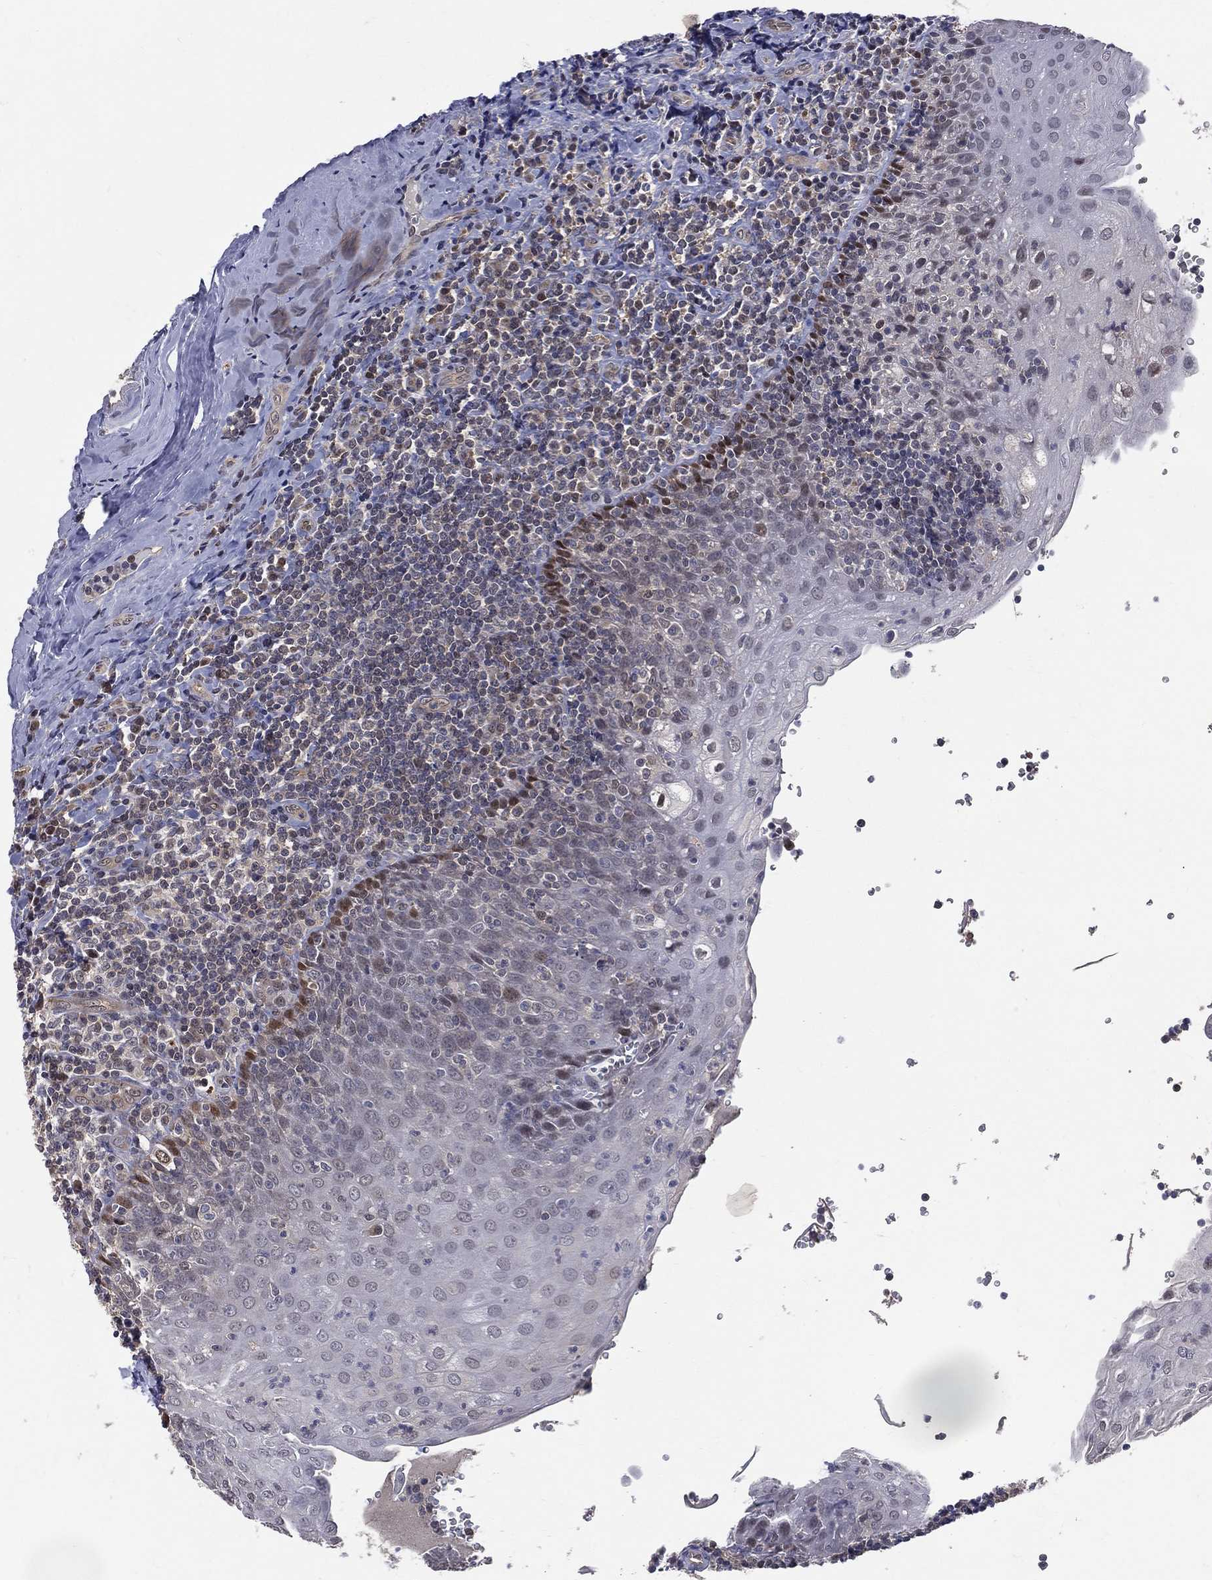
{"staining": {"intensity": "weak", "quantity": "25%-75%", "location": "cytoplasmic/membranous"}, "tissue": "tonsil", "cell_type": "Germinal center cells", "image_type": "normal", "snomed": [{"axis": "morphology", "description": "Normal tissue, NOS"}, {"axis": "morphology", "description": "Inflammation, NOS"}, {"axis": "topography", "description": "Tonsil"}], "caption": "Immunohistochemistry (IHC) image of normal human tonsil stained for a protein (brown), which exhibits low levels of weak cytoplasmic/membranous expression in about 25%-75% of germinal center cells.", "gene": "GMPR2", "patient": {"sex": "female", "age": 31}}